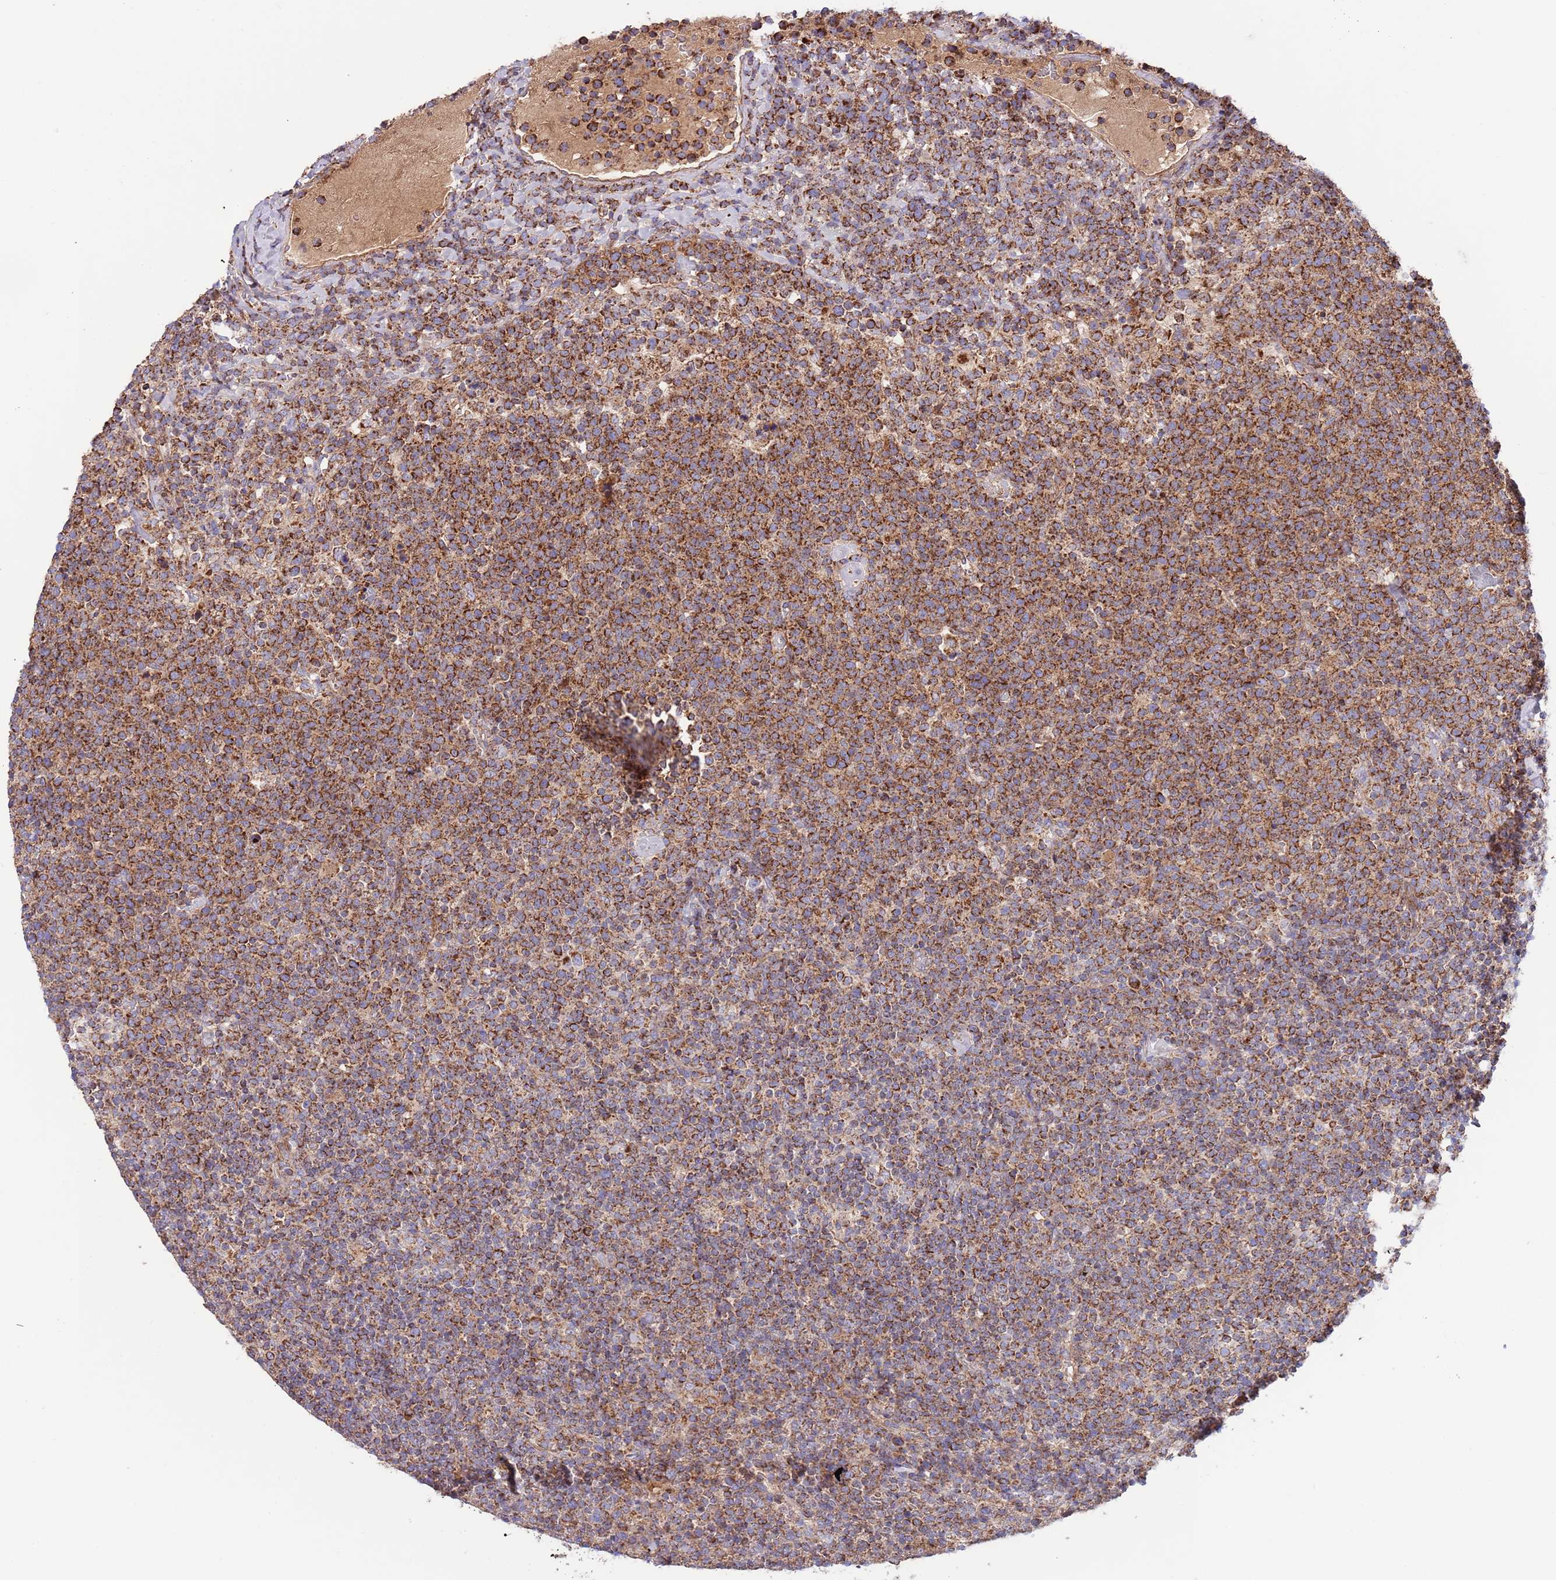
{"staining": {"intensity": "strong", "quantity": ">75%", "location": "cytoplasmic/membranous"}, "tissue": "lymphoma", "cell_type": "Tumor cells", "image_type": "cancer", "snomed": [{"axis": "morphology", "description": "Malignant lymphoma, non-Hodgkin's type, High grade"}, {"axis": "topography", "description": "Lymph node"}], "caption": "Strong cytoplasmic/membranous protein expression is present in about >75% of tumor cells in malignant lymphoma, non-Hodgkin's type (high-grade).", "gene": "DNAJA3", "patient": {"sex": "male", "age": 61}}